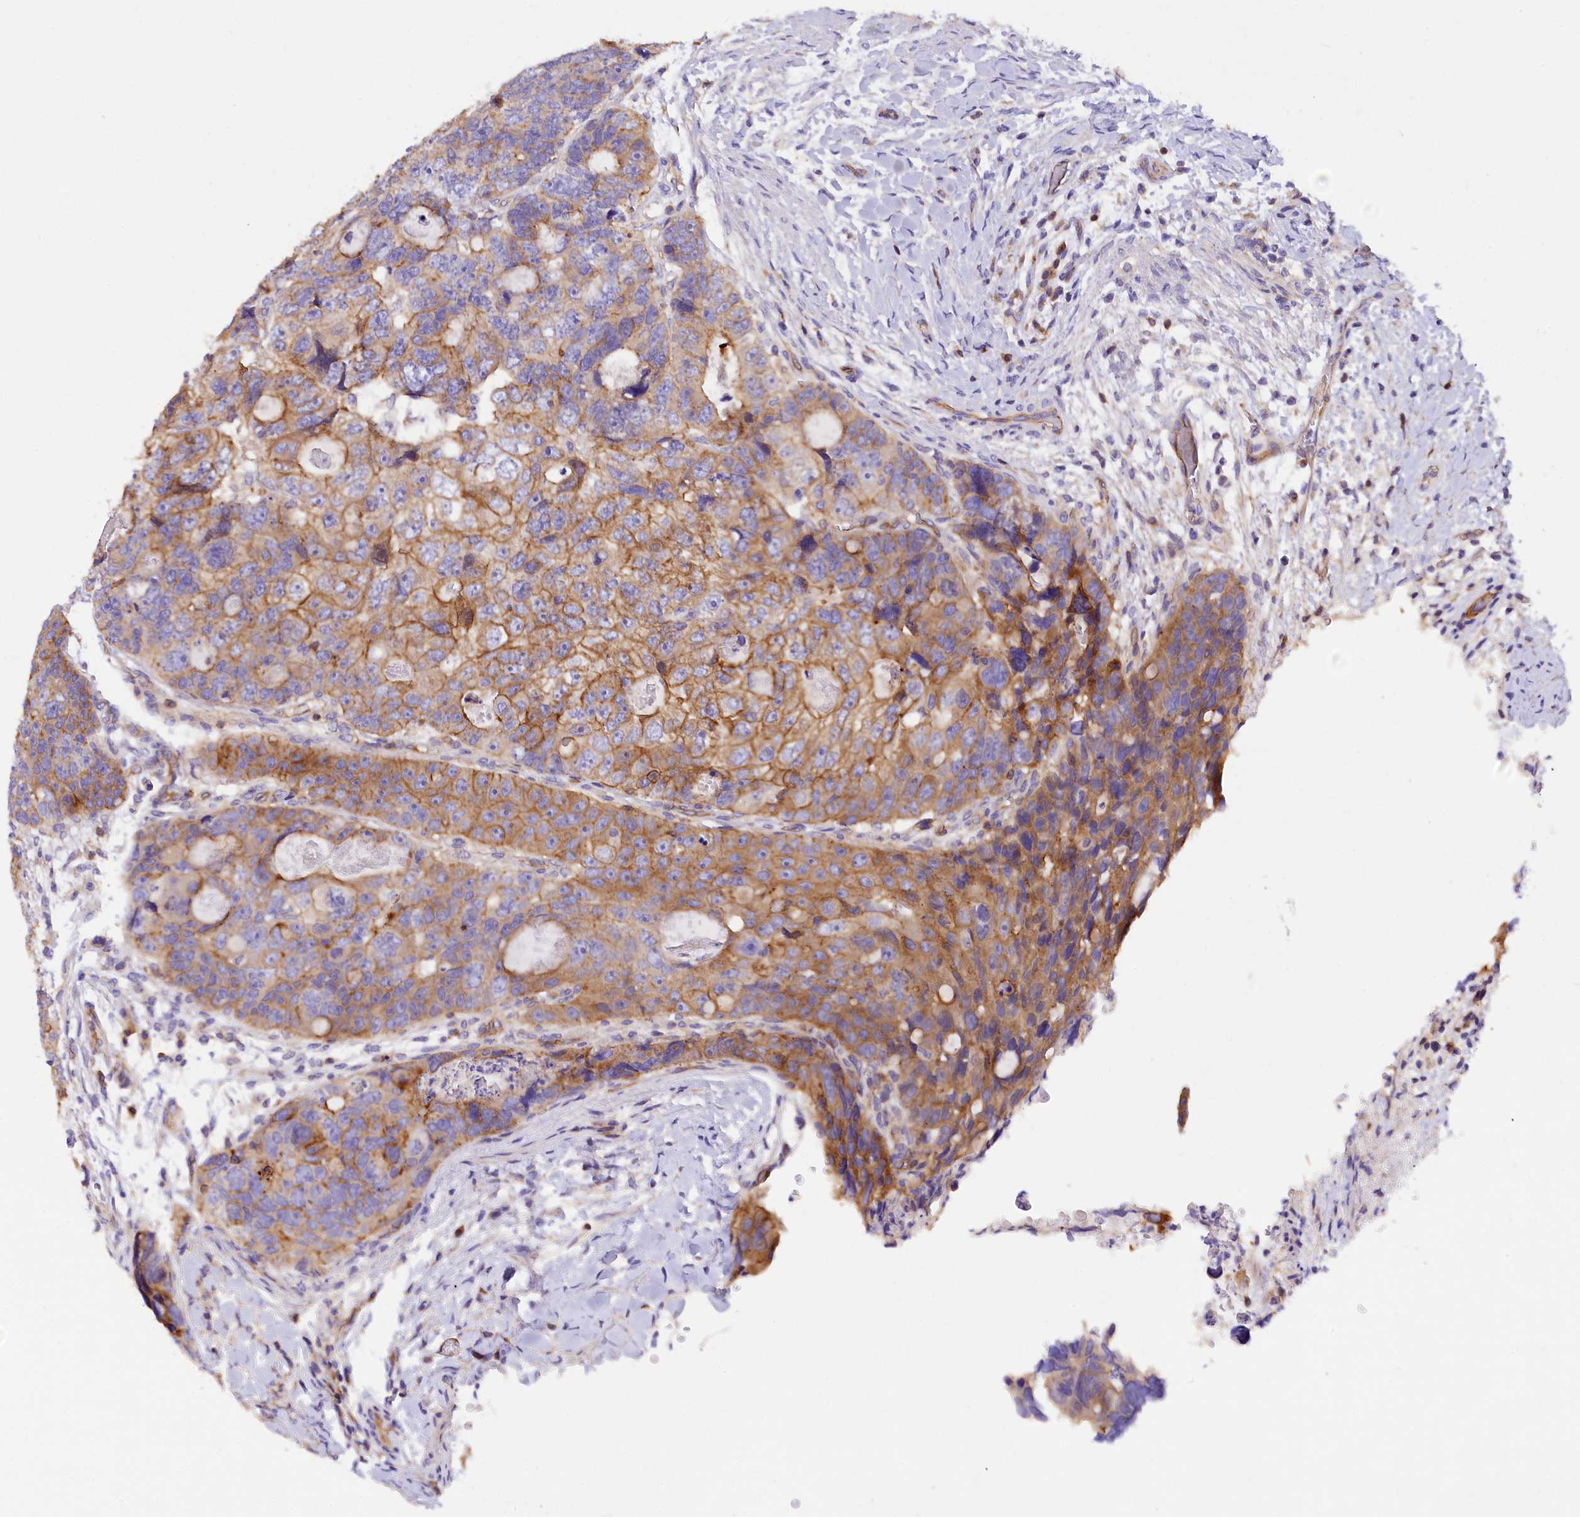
{"staining": {"intensity": "moderate", "quantity": "25%-75%", "location": "cytoplasmic/membranous"}, "tissue": "colorectal cancer", "cell_type": "Tumor cells", "image_type": "cancer", "snomed": [{"axis": "morphology", "description": "Adenocarcinoma, NOS"}, {"axis": "topography", "description": "Rectum"}], "caption": "IHC of colorectal adenocarcinoma shows medium levels of moderate cytoplasmic/membranous positivity in approximately 25%-75% of tumor cells.", "gene": "FAM193A", "patient": {"sex": "male", "age": 59}}